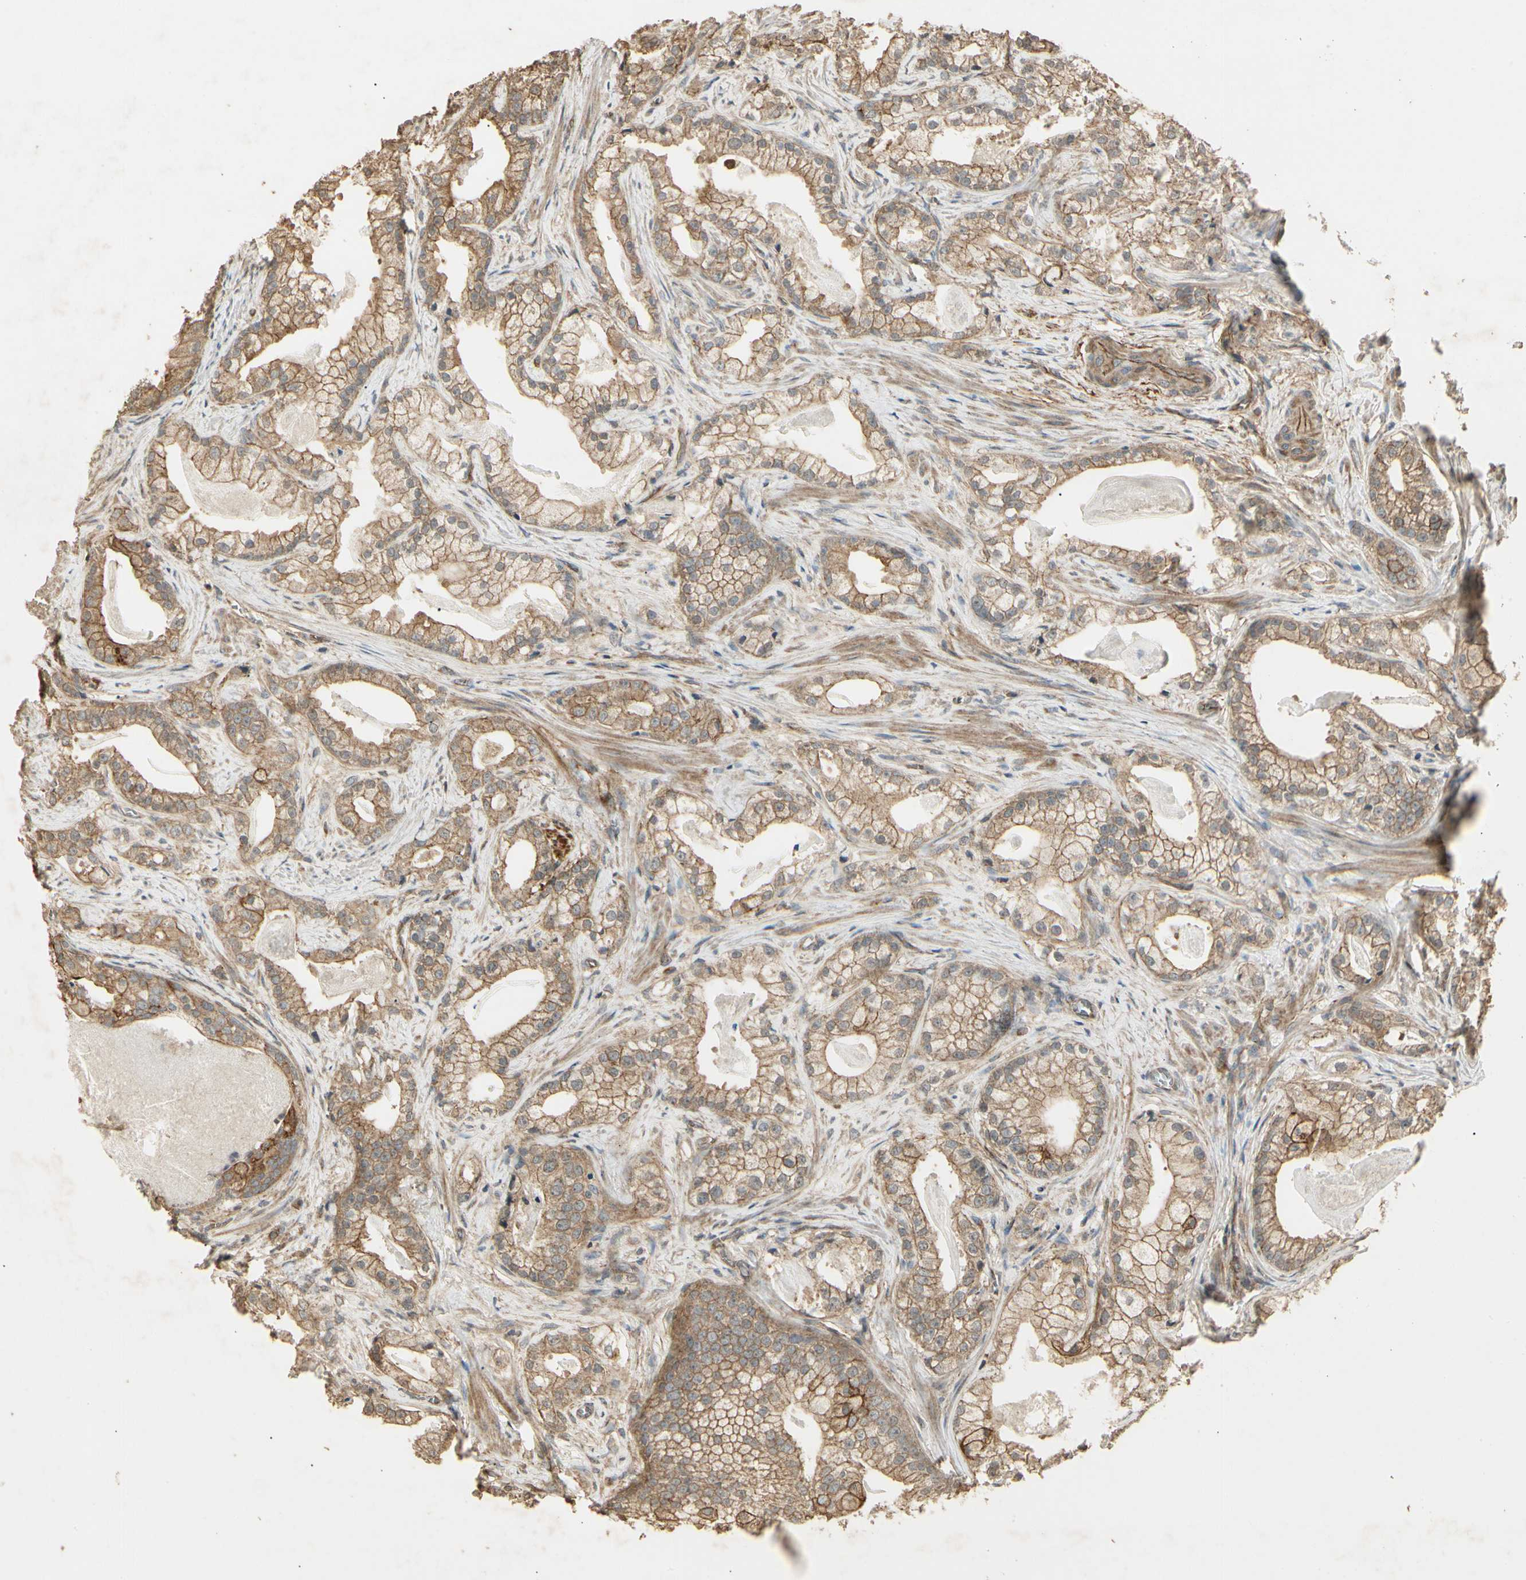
{"staining": {"intensity": "weak", "quantity": ">75%", "location": "cytoplasmic/membranous"}, "tissue": "prostate cancer", "cell_type": "Tumor cells", "image_type": "cancer", "snomed": [{"axis": "morphology", "description": "Adenocarcinoma, Low grade"}, {"axis": "topography", "description": "Prostate"}], "caption": "Prostate cancer stained with a brown dye displays weak cytoplasmic/membranous positive expression in about >75% of tumor cells.", "gene": "RNF180", "patient": {"sex": "male", "age": 59}}